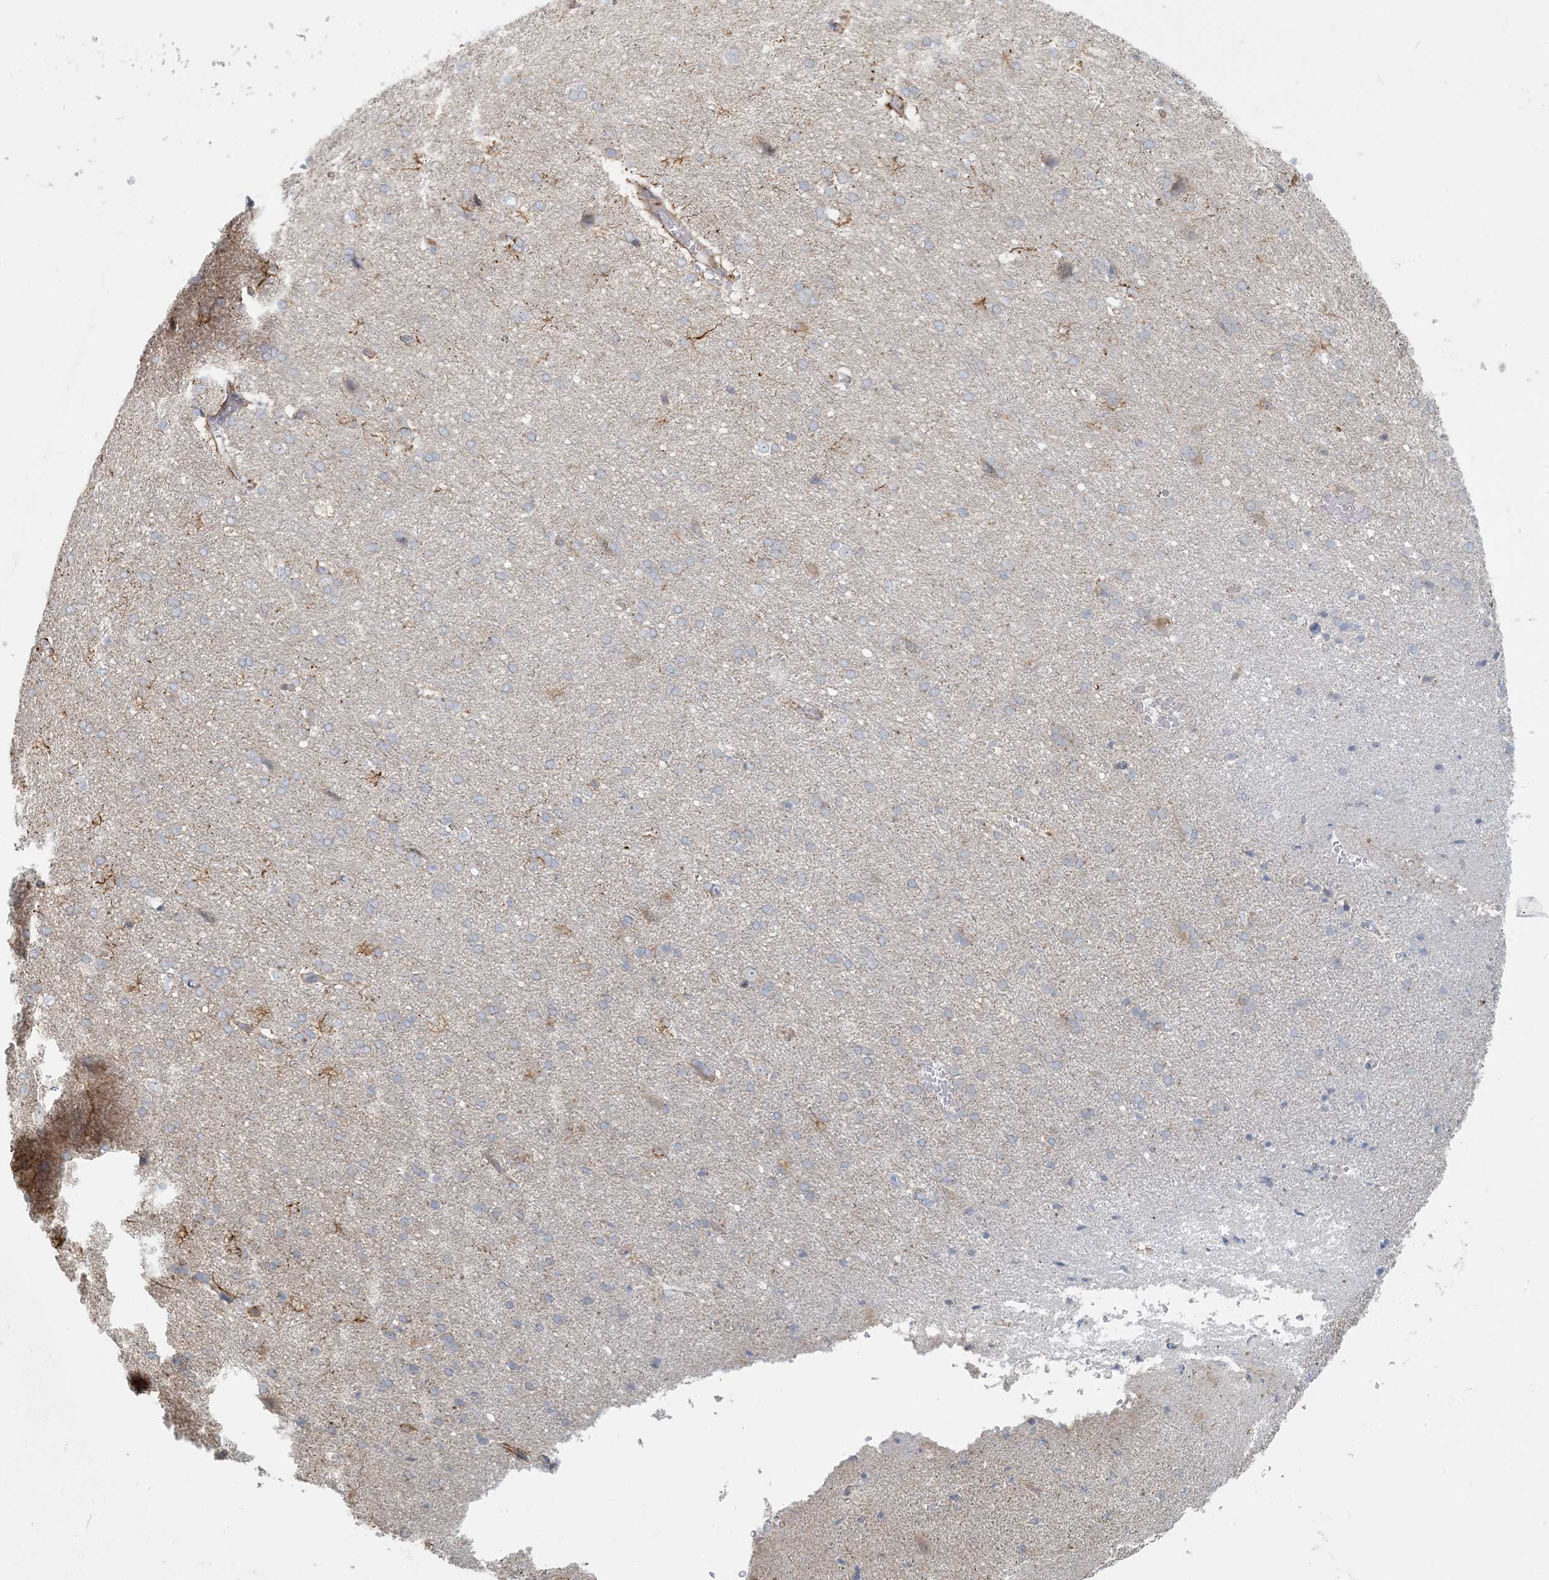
{"staining": {"intensity": "negative", "quantity": "none", "location": "none"}, "tissue": "cerebral cortex", "cell_type": "Endothelial cells", "image_type": "normal", "snomed": [{"axis": "morphology", "description": "Normal tissue, NOS"}, {"axis": "topography", "description": "Cerebral cortex"}], "caption": "The micrograph displays no staining of endothelial cells in unremarkable cerebral cortex.", "gene": "BCORL1", "patient": {"sex": "male", "age": 62}}